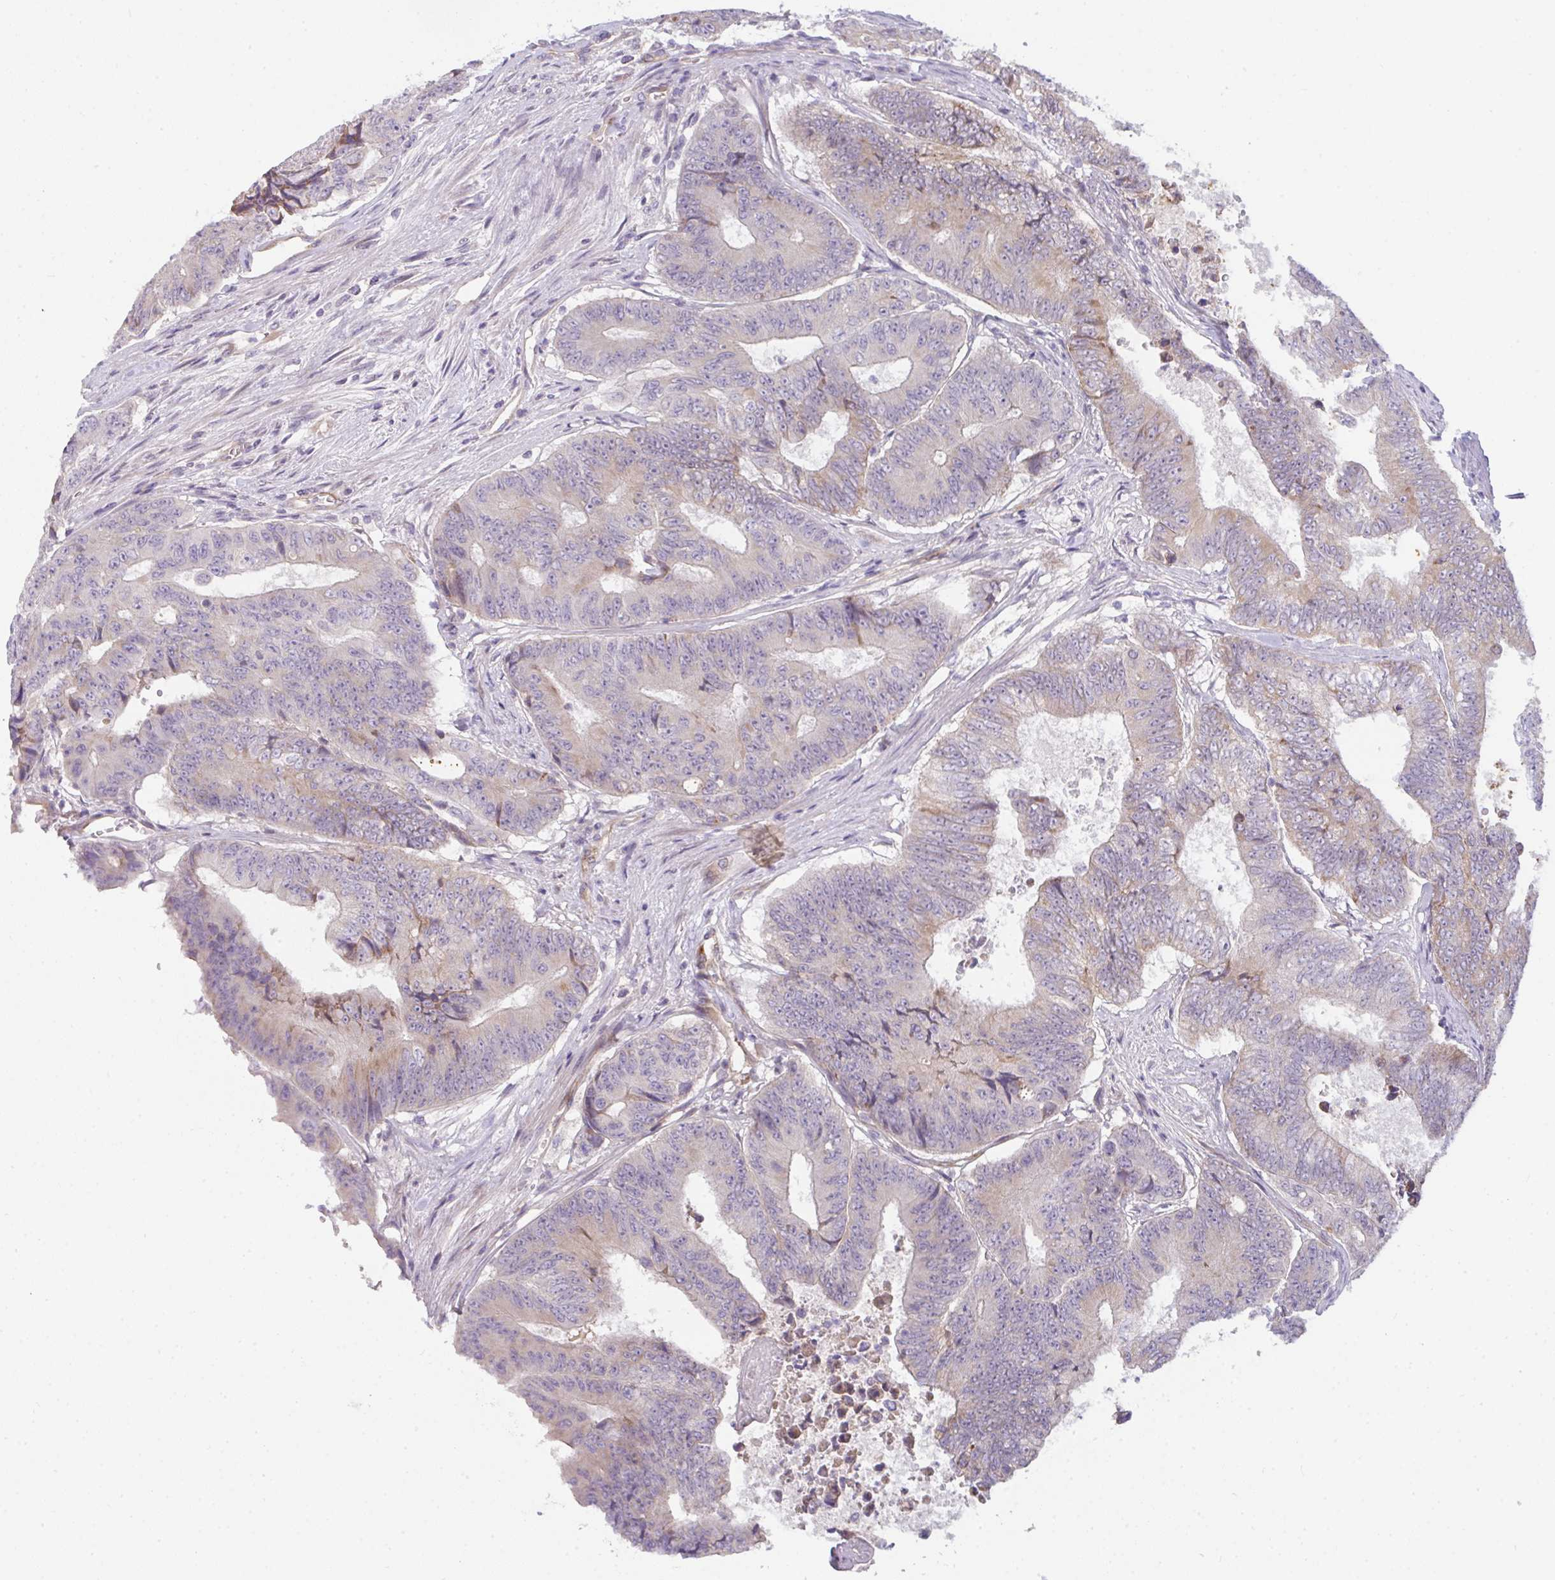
{"staining": {"intensity": "weak", "quantity": "25%-75%", "location": "cytoplasmic/membranous"}, "tissue": "colorectal cancer", "cell_type": "Tumor cells", "image_type": "cancer", "snomed": [{"axis": "morphology", "description": "Adenocarcinoma, NOS"}, {"axis": "topography", "description": "Colon"}], "caption": "Immunohistochemical staining of colorectal cancer demonstrates low levels of weak cytoplasmic/membranous positivity in about 25%-75% of tumor cells.", "gene": "FILIP1", "patient": {"sex": "female", "age": 48}}